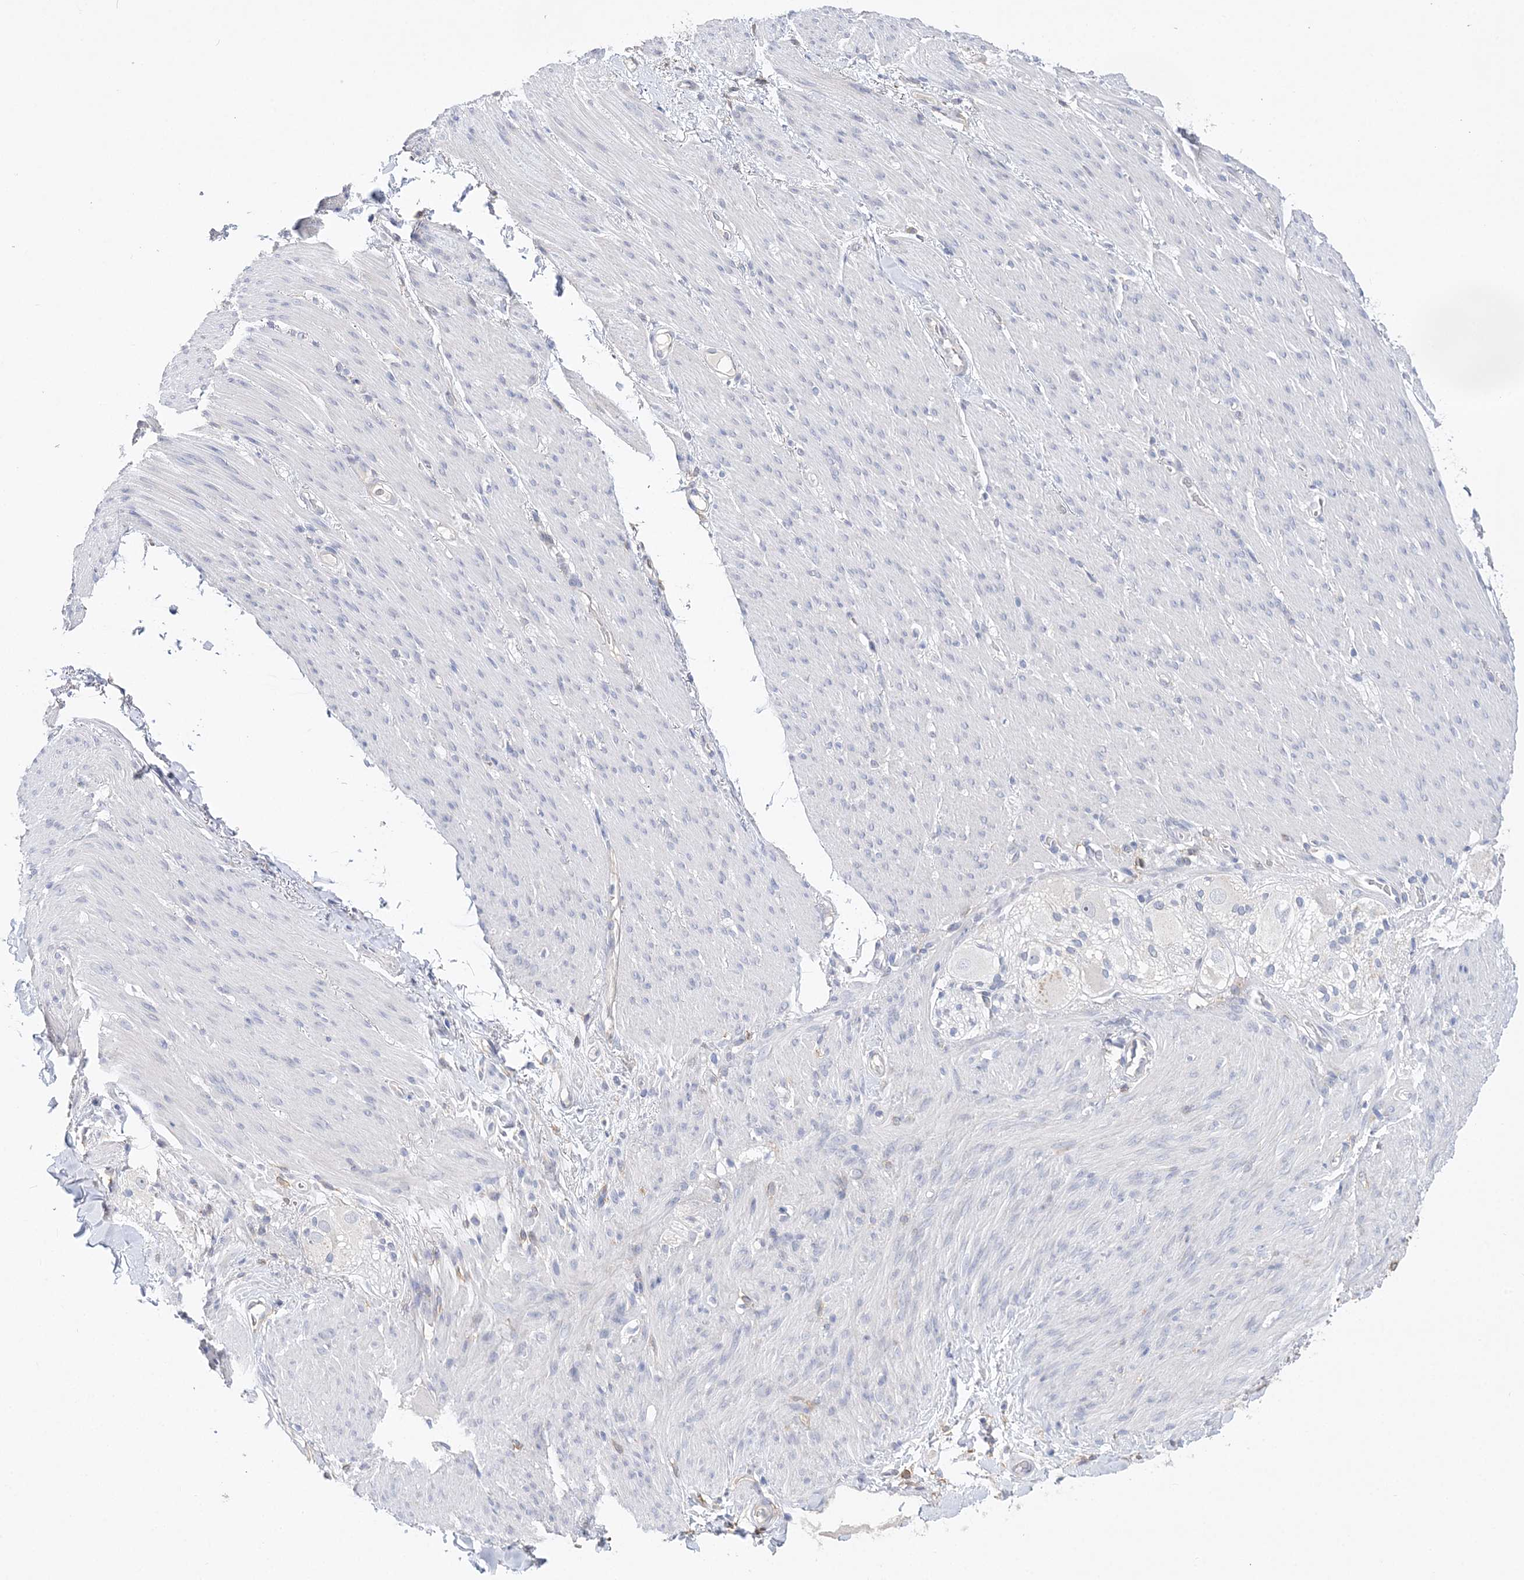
{"staining": {"intensity": "negative", "quantity": "none", "location": "none"}, "tissue": "adipose tissue", "cell_type": "Adipocytes", "image_type": "normal", "snomed": [{"axis": "morphology", "description": "Normal tissue, NOS"}, {"axis": "topography", "description": "Colon"}, {"axis": "topography", "description": "Peripheral nerve tissue"}], "caption": "This micrograph is of unremarkable adipose tissue stained with immunohistochemistry to label a protein in brown with the nuclei are counter-stained blue. There is no staining in adipocytes.", "gene": "RPEL1", "patient": {"sex": "female", "age": 61}}